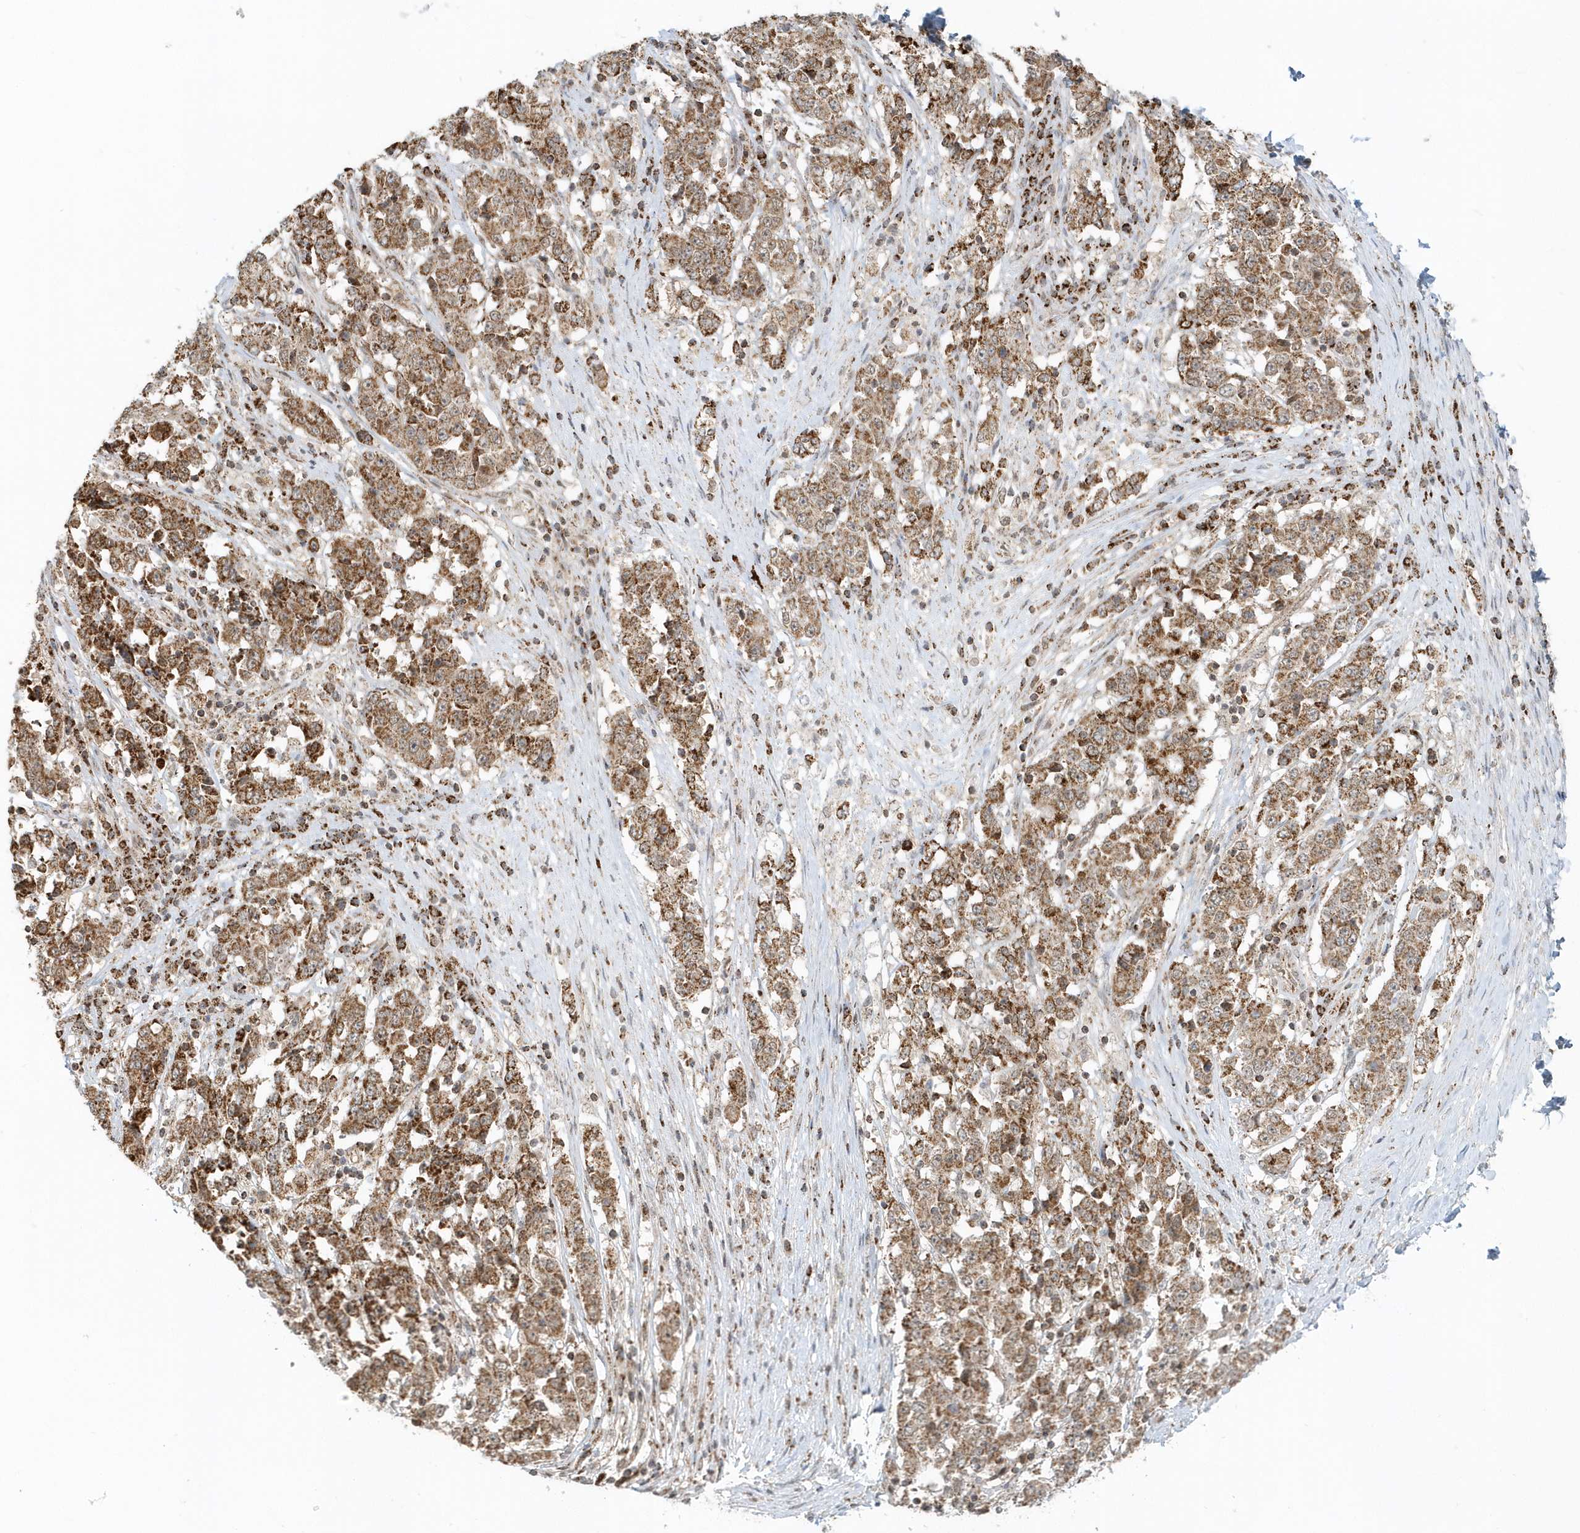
{"staining": {"intensity": "moderate", "quantity": ">75%", "location": "cytoplasmic/membranous"}, "tissue": "stomach cancer", "cell_type": "Tumor cells", "image_type": "cancer", "snomed": [{"axis": "morphology", "description": "Adenocarcinoma, NOS"}, {"axis": "topography", "description": "Stomach"}], "caption": "A brown stain highlights moderate cytoplasmic/membranous staining of a protein in stomach cancer tumor cells. (DAB IHC with brightfield microscopy, high magnification).", "gene": "PSMD6", "patient": {"sex": "male", "age": 59}}